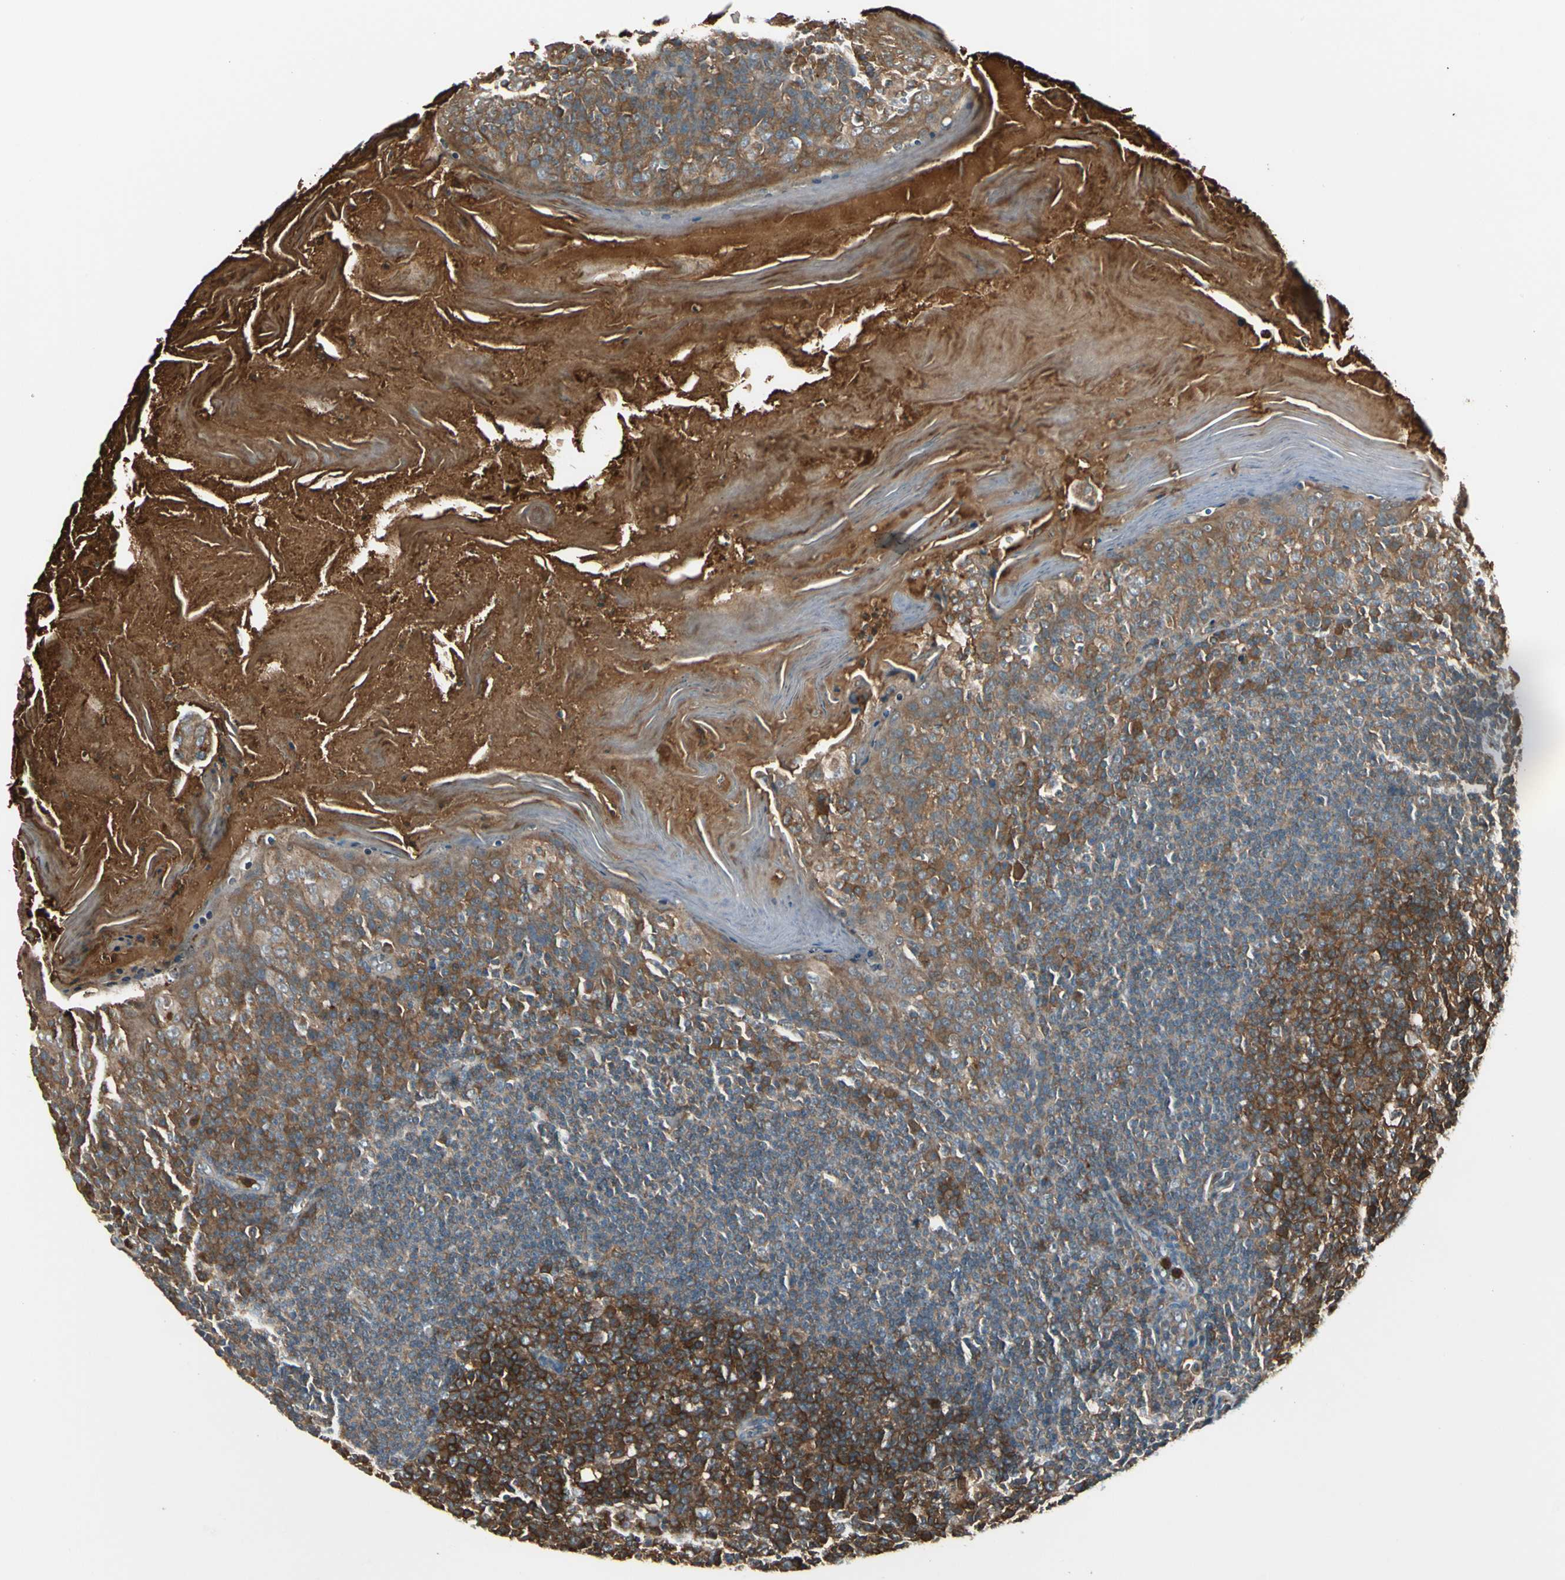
{"staining": {"intensity": "strong", "quantity": ">75%", "location": "cytoplasmic/membranous"}, "tissue": "tonsil", "cell_type": "Germinal center cells", "image_type": "normal", "snomed": [{"axis": "morphology", "description": "Normal tissue, NOS"}, {"axis": "topography", "description": "Tonsil"}], "caption": "Germinal center cells show high levels of strong cytoplasmic/membranous staining in about >75% of cells in unremarkable human tonsil.", "gene": "STX11", "patient": {"sex": "male", "age": 31}}